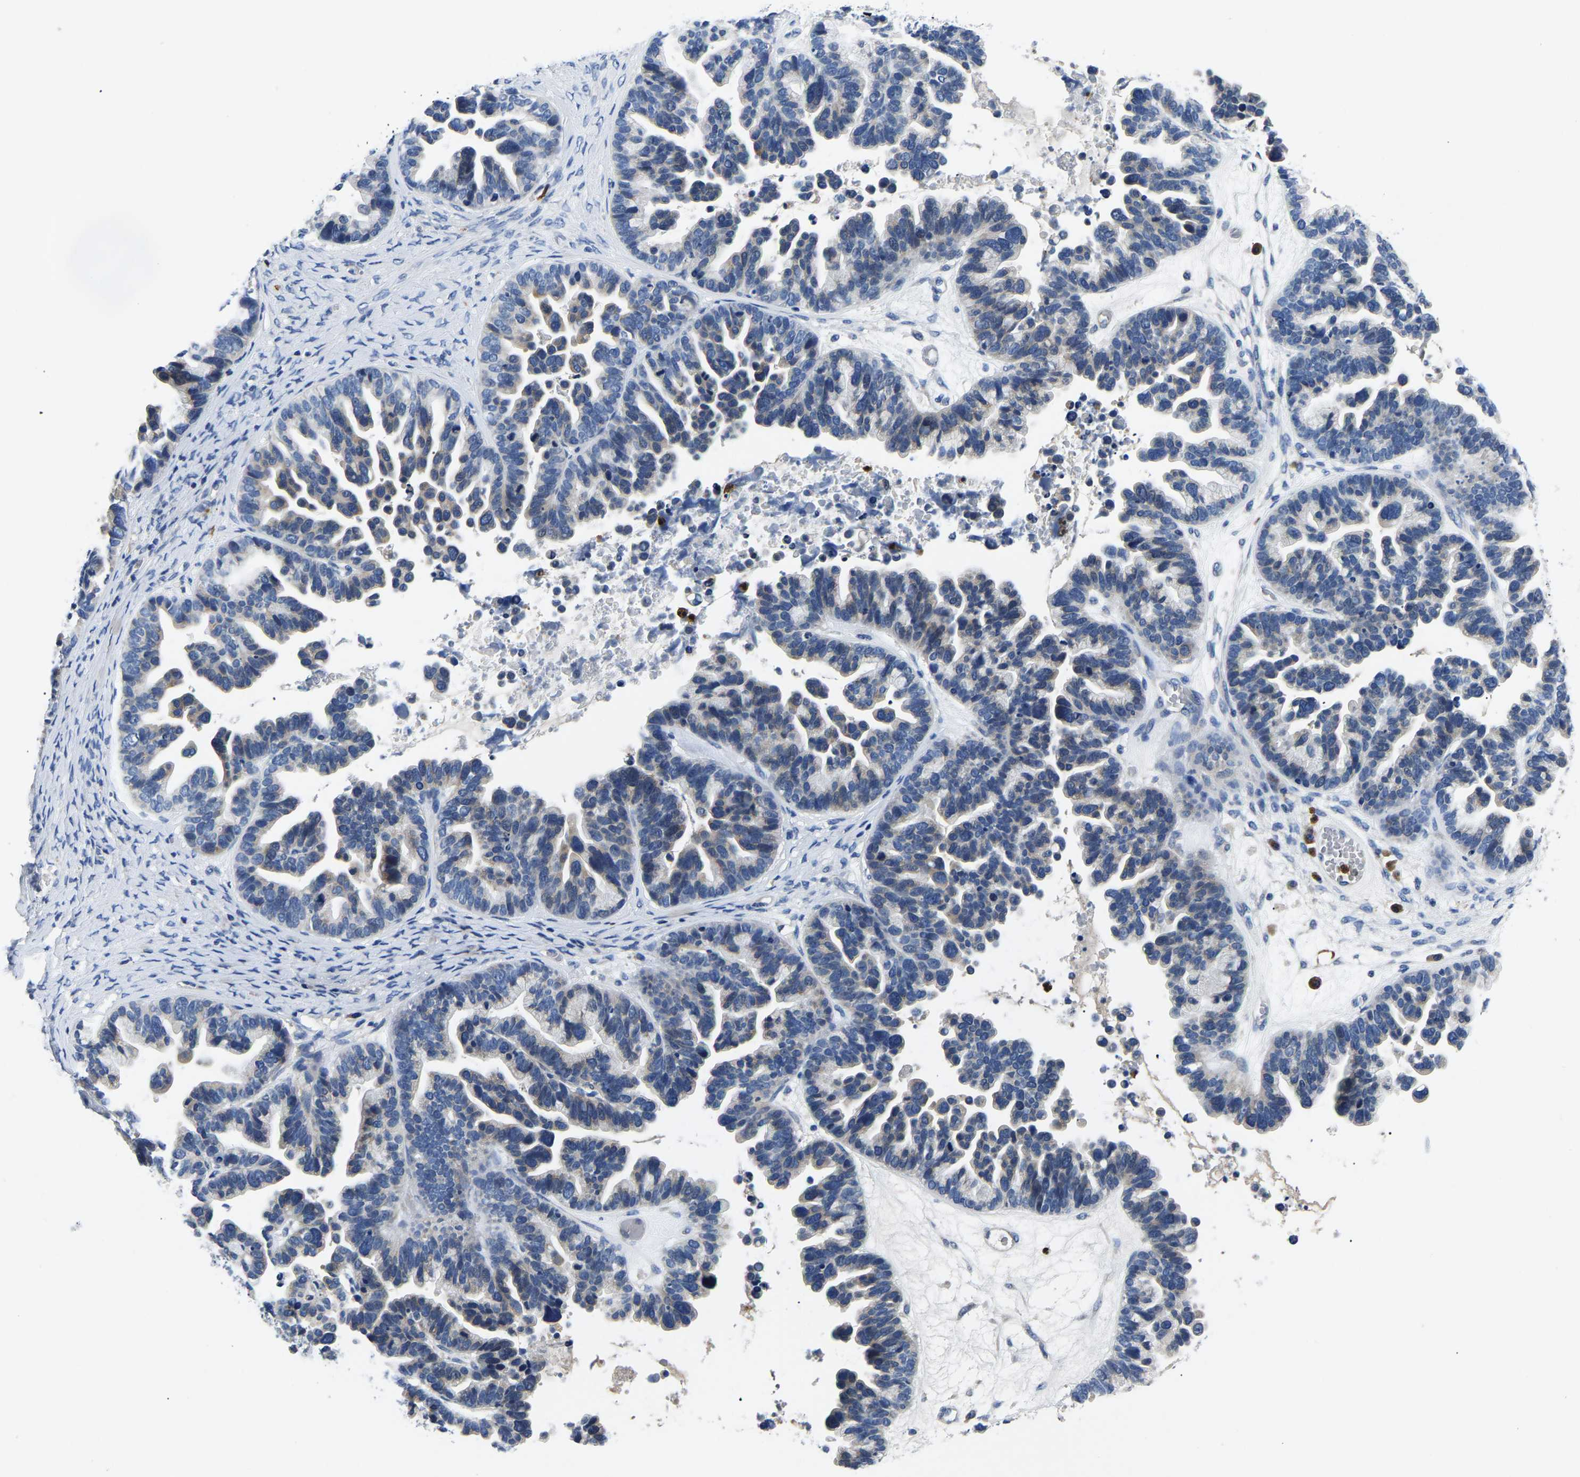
{"staining": {"intensity": "negative", "quantity": "none", "location": "none"}, "tissue": "ovarian cancer", "cell_type": "Tumor cells", "image_type": "cancer", "snomed": [{"axis": "morphology", "description": "Cystadenocarcinoma, serous, NOS"}, {"axis": "topography", "description": "Ovary"}], "caption": "Micrograph shows no protein staining in tumor cells of ovarian cancer tissue.", "gene": "TOR1B", "patient": {"sex": "female", "age": 56}}